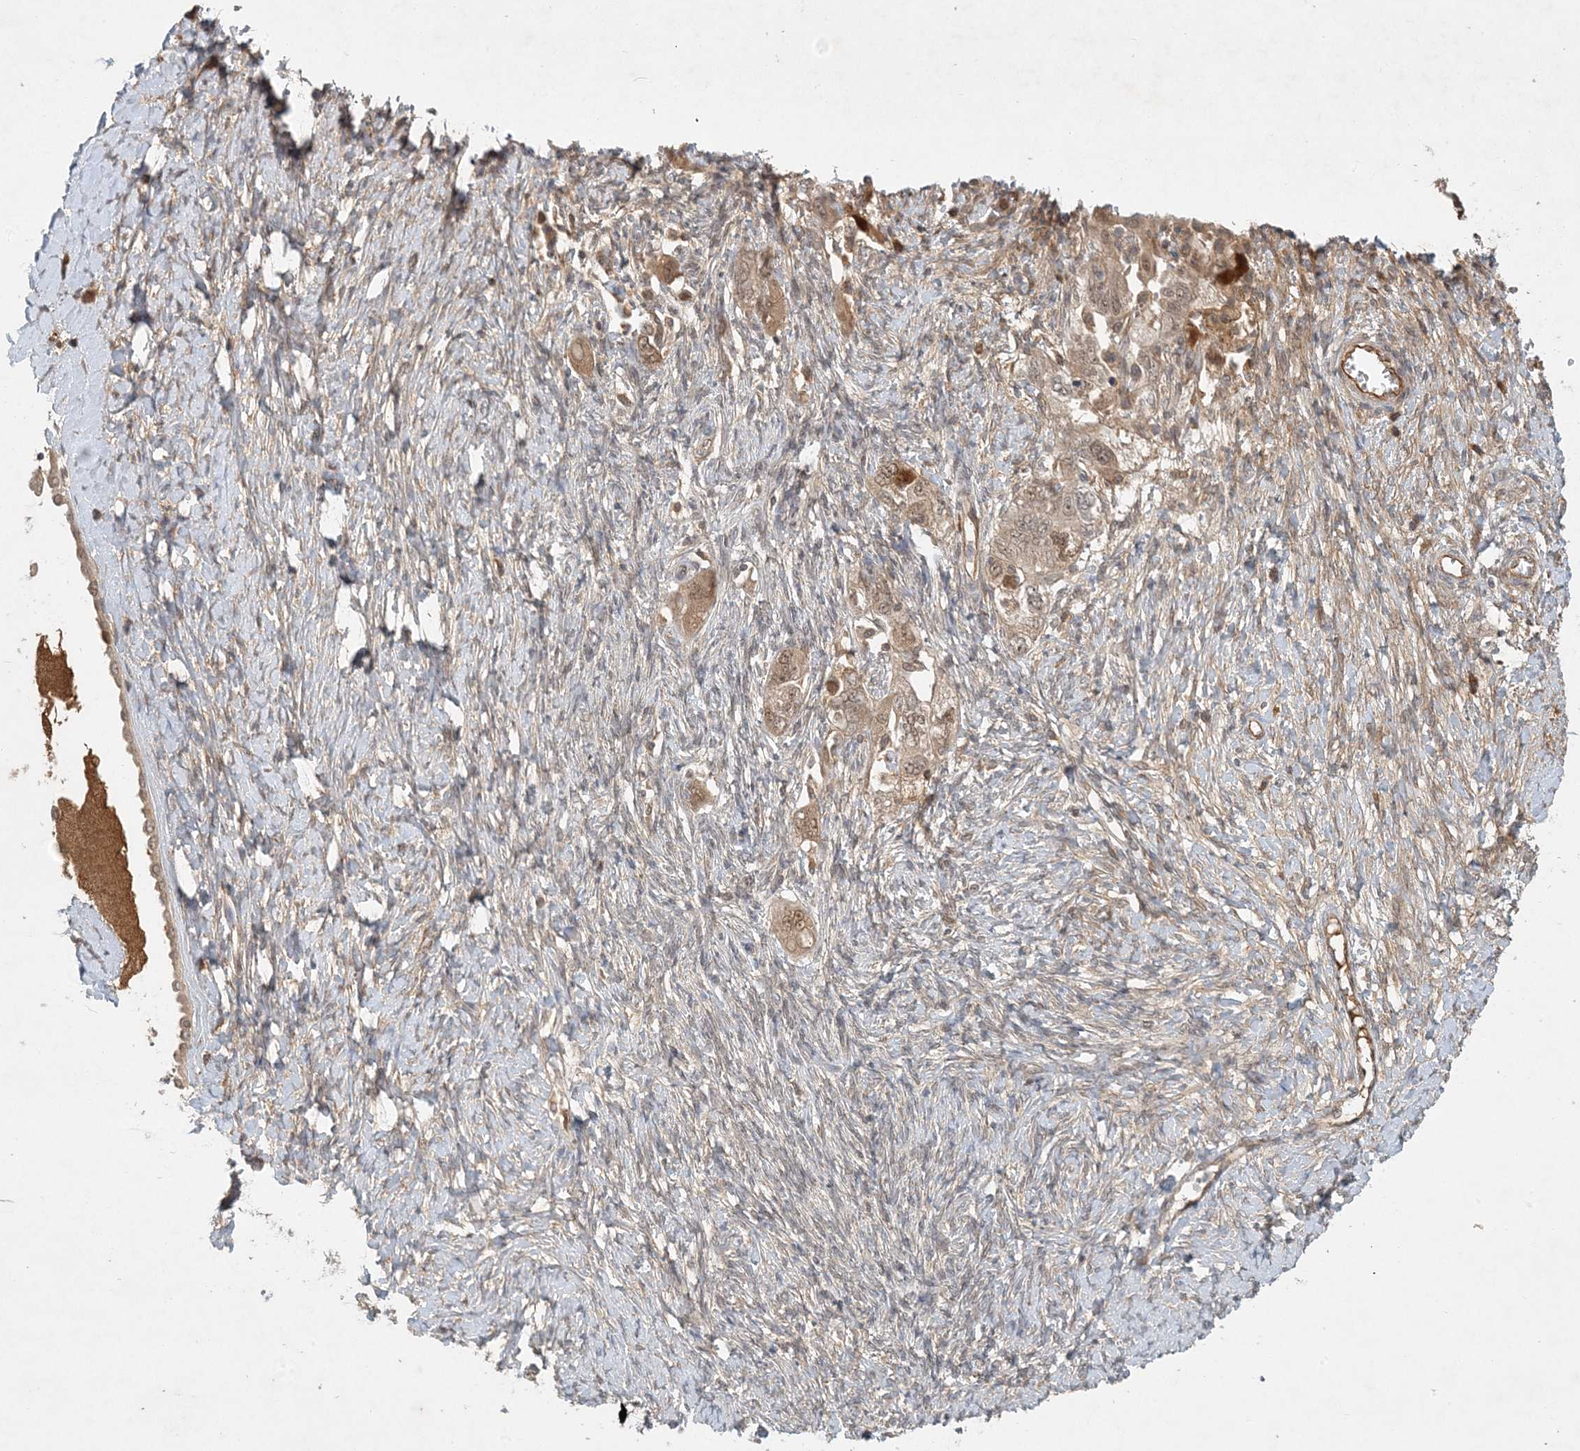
{"staining": {"intensity": "moderate", "quantity": ">75%", "location": "cytoplasmic/membranous,nuclear"}, "tissue": "ovarian cancer", "cell_type": "Tumor cells", "image_type": "cancer", "snomed": [{"axis": "morphology", "description": "Carcinoma, NOS"}, {"axis": "morphology", "description": "Cystadenocarcinoma, serous, NOS"}, {"axis": "topography", "description": "Ovary"}], "caption": "Tumor cells exhibit medium levels of moderate cytoplasmic/membranous and nuclear staining in approximately >75% of cells in ovarian carcinoma.", "gene": "ZCCHC4", "patient": {"sex": "female", "age": 69}}